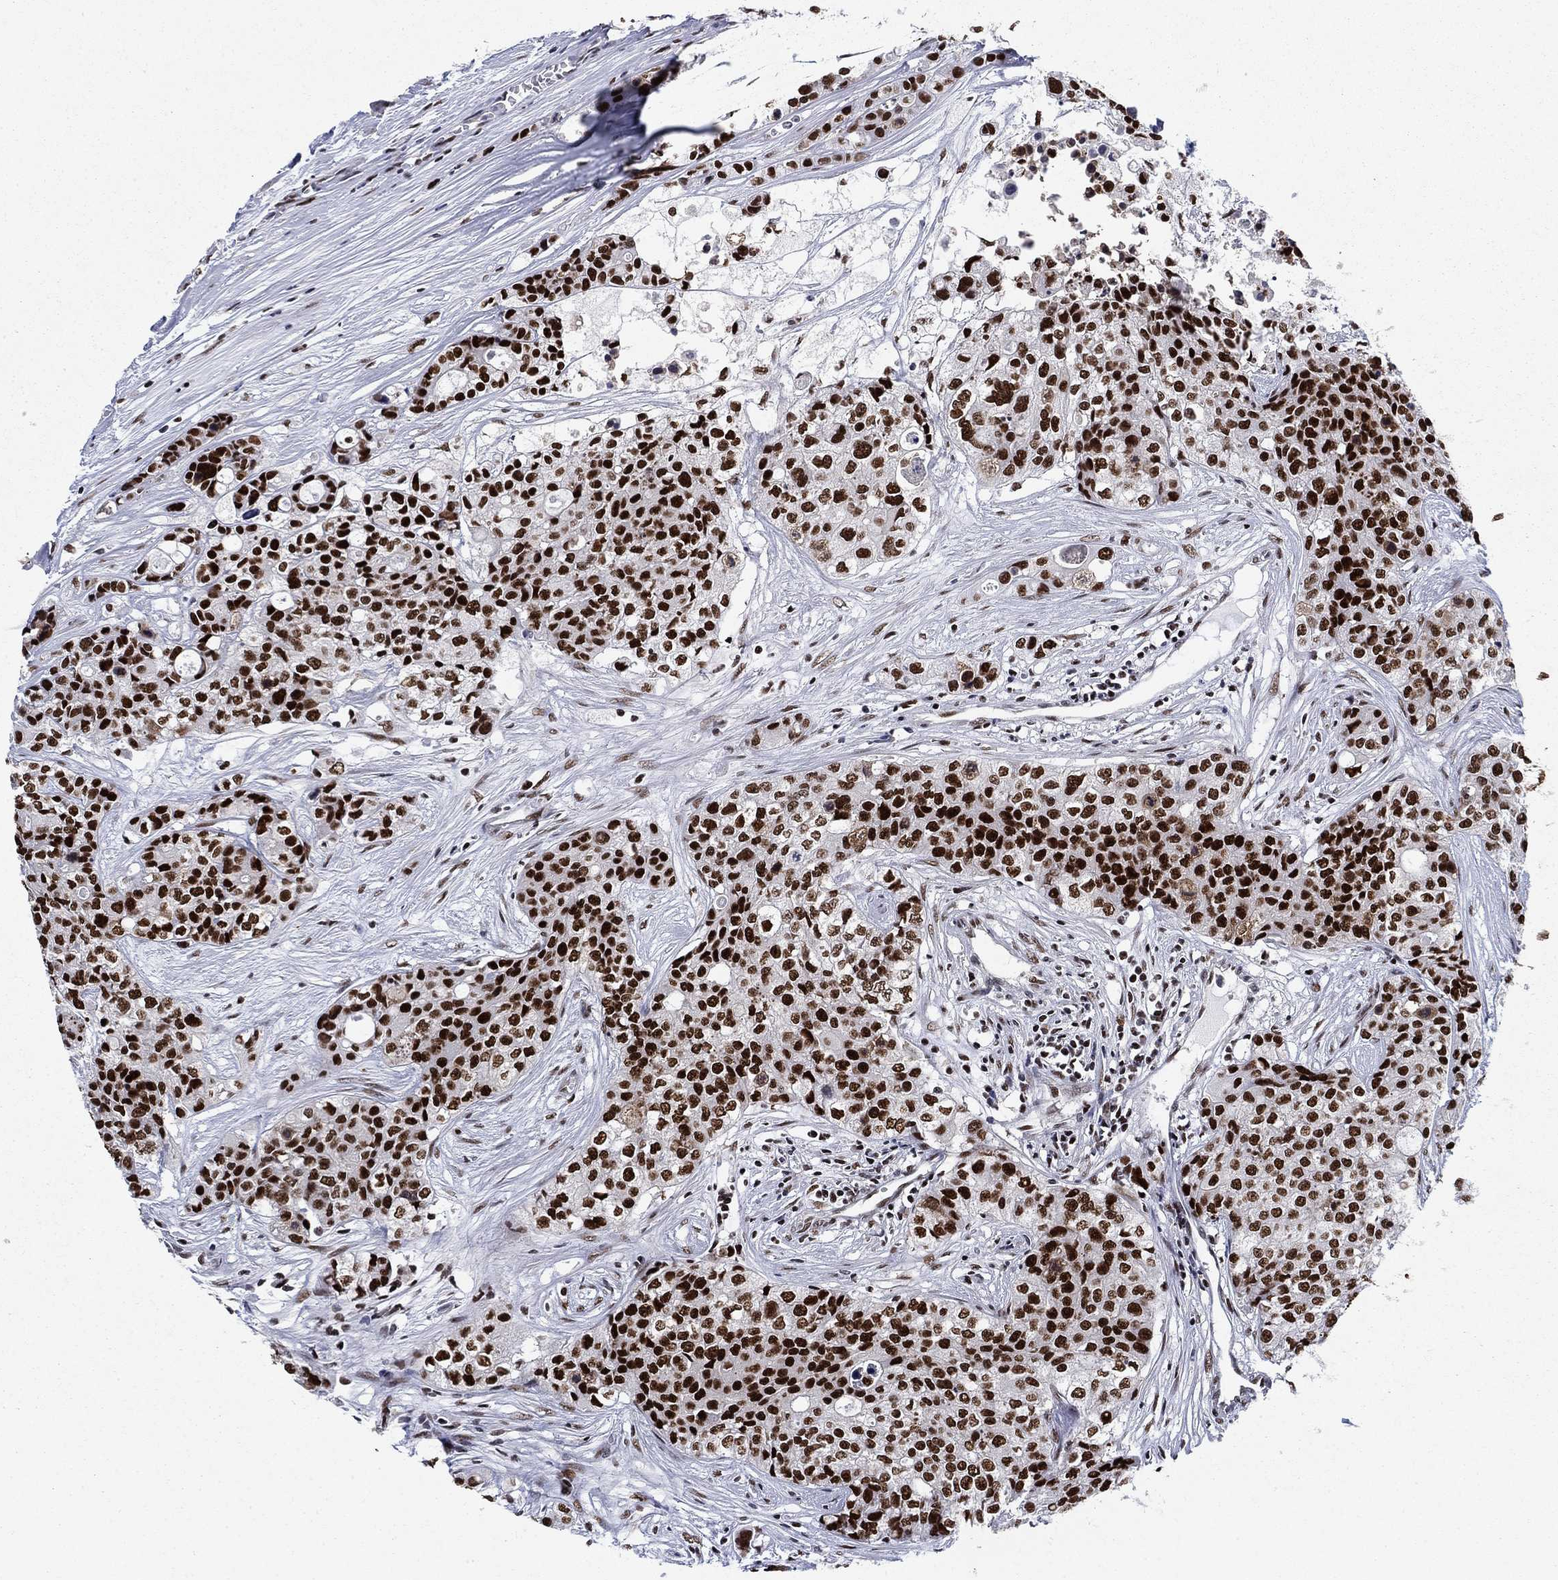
{"staining": {"intensity": "strong", "quantity": ">75%", "location": "nuclear"}, "tissue": "carcinoid", "cell_type": "Tumor cells", "image_type": "cancer", "snomed": [{"axis": "morphology", "description": "Carcinoid, malignant, NOS"}, {"axis": "topography", "description": "Colon"}], "caption": "Immunohistochemistry (DAB (3,3'-diaminobenzidine)) staining of human carcinoid (malignant) displays strong nuclear protein positivity in approximately >75% of tumor cells.", "gene": "RPRD1B", "patient": {"sex": "male", "age": 81}}